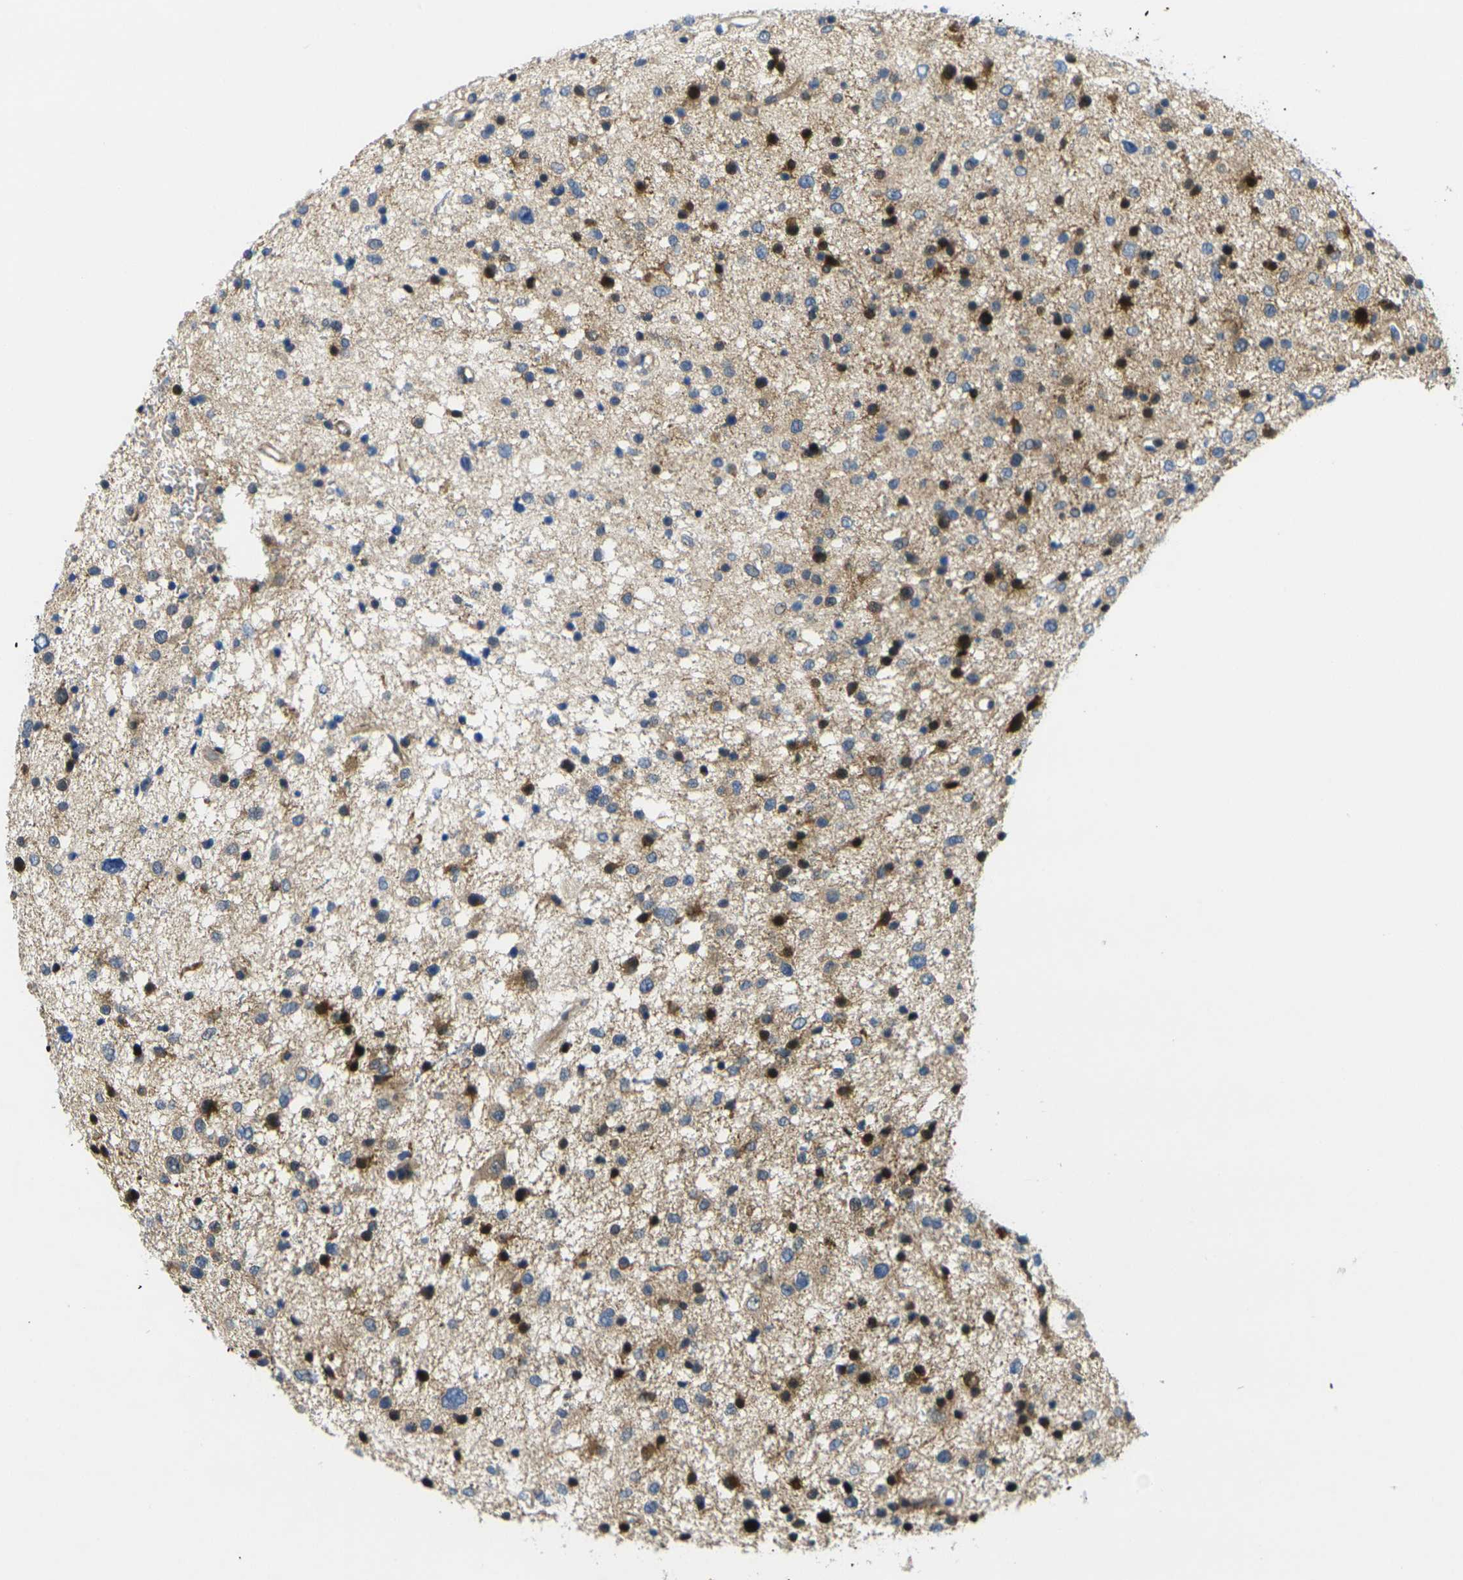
{"staining": {"intensity": "strong", "quantity": "25%-75%", "location": "cytoplasmic/membranous,nuclear"}, "tissue": "glioma", "cell_type": "Tumor cells", "image_type": "cancer", "snomed": [{"axis": "morphology", "description": "Glioma, malignant, Low grade"}, {"axis": "topography", "description": "Brain"}], "caption": "A photomicrograph of malignant glioma (low-grade) stained for a protein reveals strong cytoplasmic/membranous and nuclear brown staining in tumor cells. (brown staining indicates protein expression, while blue staining denotes nuclei).", "gene": "ROBO2", "patient": {"sex": "female", "age": 37}}